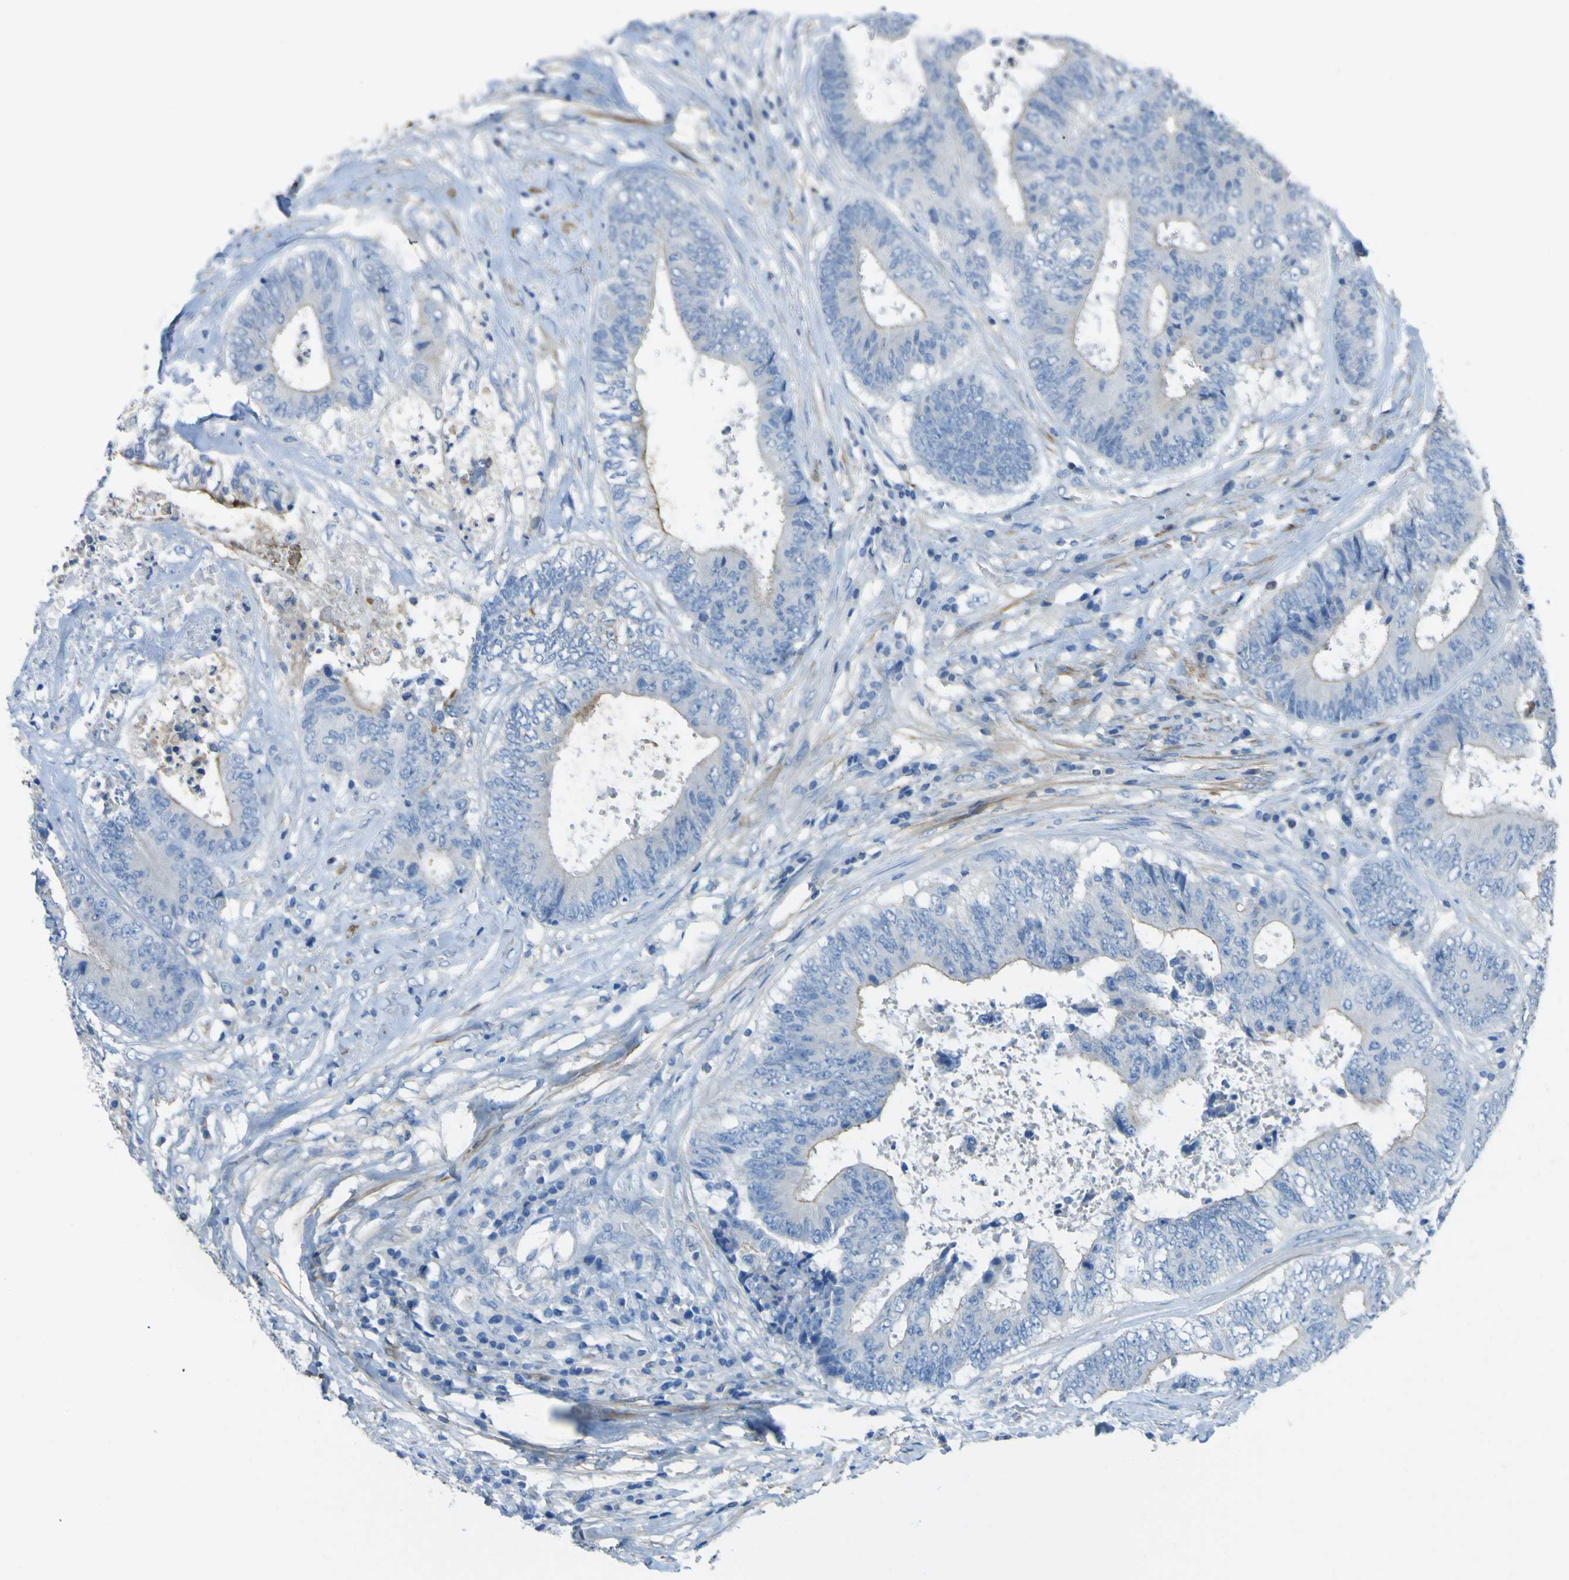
{"staining": {"intensity": "weak", "quantity": ">75%", "location": "cytoplasmic/membranous"}, "tissue": "colorectal cancer", "cell_type": "Tumor cells", "image_type": "cancer", "snomed": [{"axis": "morphology", "description": "Adenocarcinoma, NOS"}, {"axis": "topography", "description": "Rectum"}], "caption": "Immunohistochemistry staining of colorectal cancer, which displays low levels of weak cytoplasmic/membranous positivity in about >75% of tumor cells indicating weak cytoplasmic/membranous protein expression. The staining was performed using DAB (brown) for protein detection and nuclei were counterstained in hematoxylin (blue).", "gene": "OGN", "patient": {"sex": "male", "age": 72}}